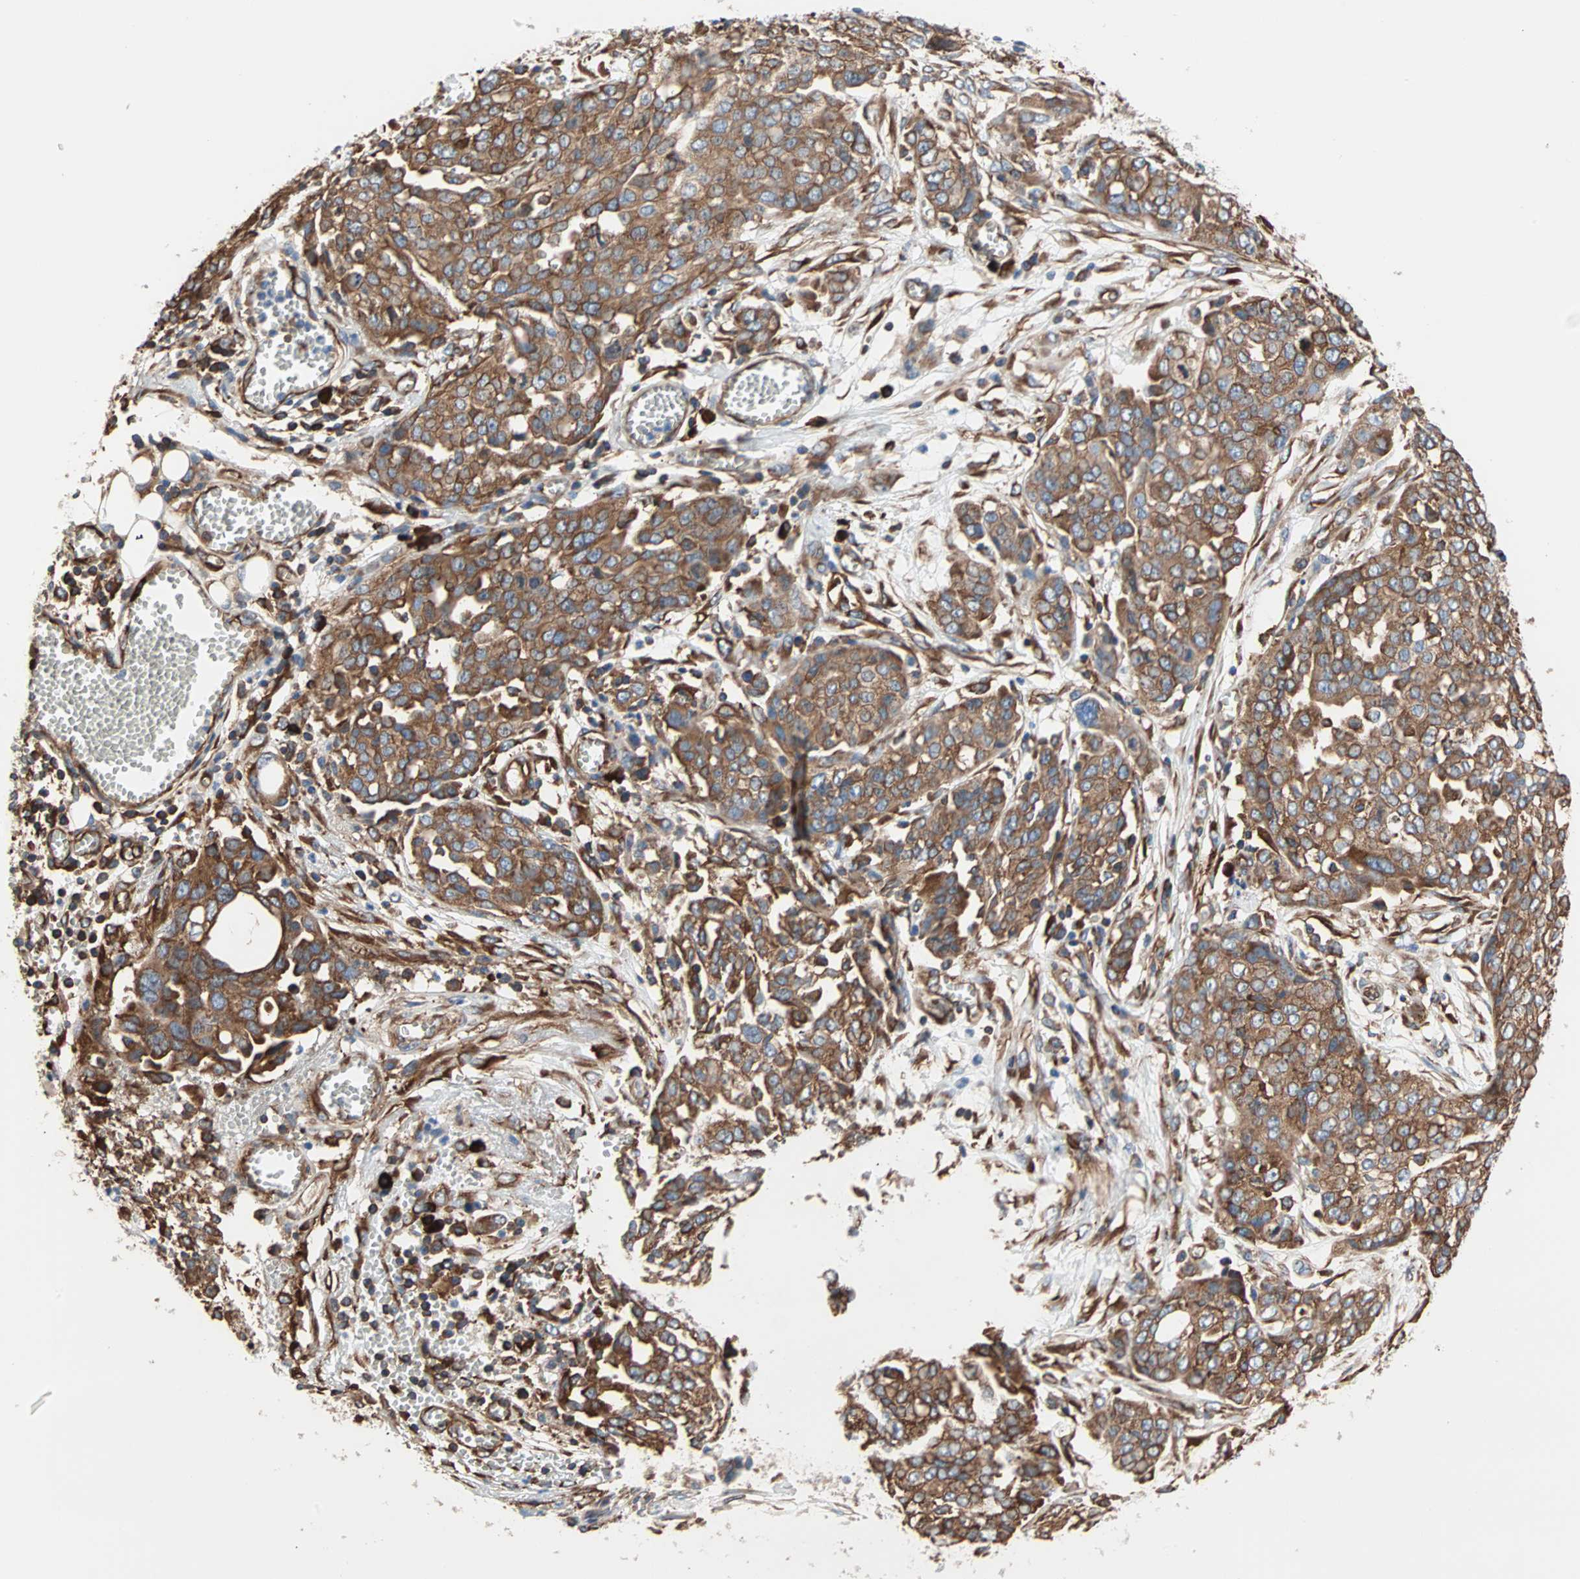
{"staining": {"intensity": "strong", "quantity": ">75%", "location": "cytoplasmic/membranous"}, "tissue": "ovarian cancer", "cell_type": "Tumor cells", "image_type": "cancer", "snomed": [{"axis": "morphology", "description": "Cystadenocarcinoma, serous, NOS"}, {"axis": "topography", "description": "Soft tissue"}, {"axis": "topography", "description": "Ovary"}], "caption": "The photomicrograph exhibits a brown stain indicating the presence of a protein in the cytoplasmic/membranous of tumor cells in ovarian cancer.", "gene": "EEF2", "patient": {"sex": "female", "age": 57}}